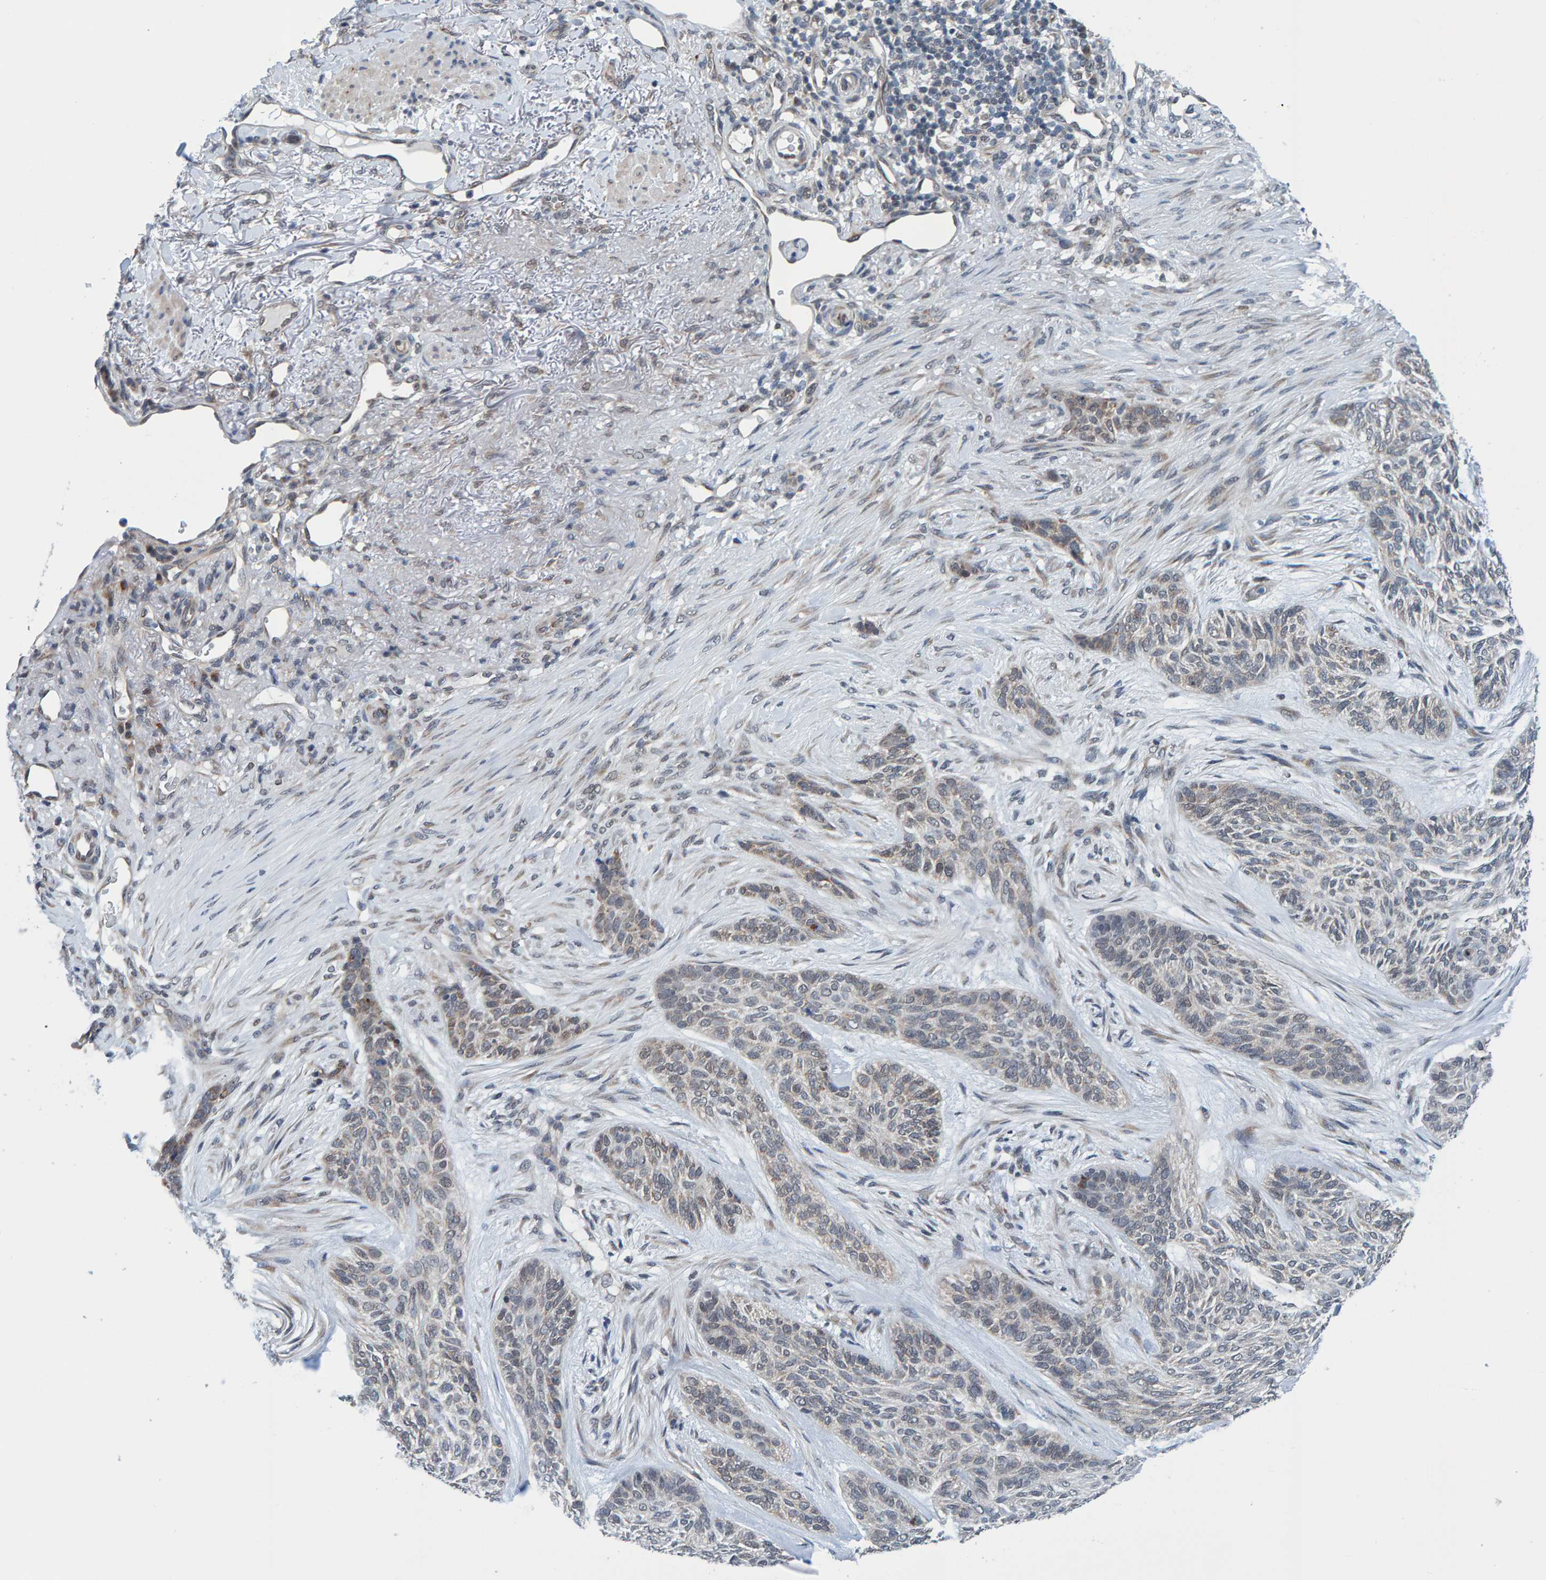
{"staining": {"intensity": "weak", "quantity": "<25%", "location": "cytoplasmic/membranous"}, "tissue": "skin cancer", "cell_type": "Tumor cells", "image_type": "cancer", "snomed": [{"axis": "morphology", "description": "Basal cell carcinoma"}, {"axis": "topography", "description": "Skin"}], "caption": "Immunohistochemistry (IHC) histopathology image of basal cell carcinoma (skin) stained for a protein (brown), which exhibits no expression in tumor cells.", "gene": "SCRN2", "patient": {"sex": "male", "age": 55}}